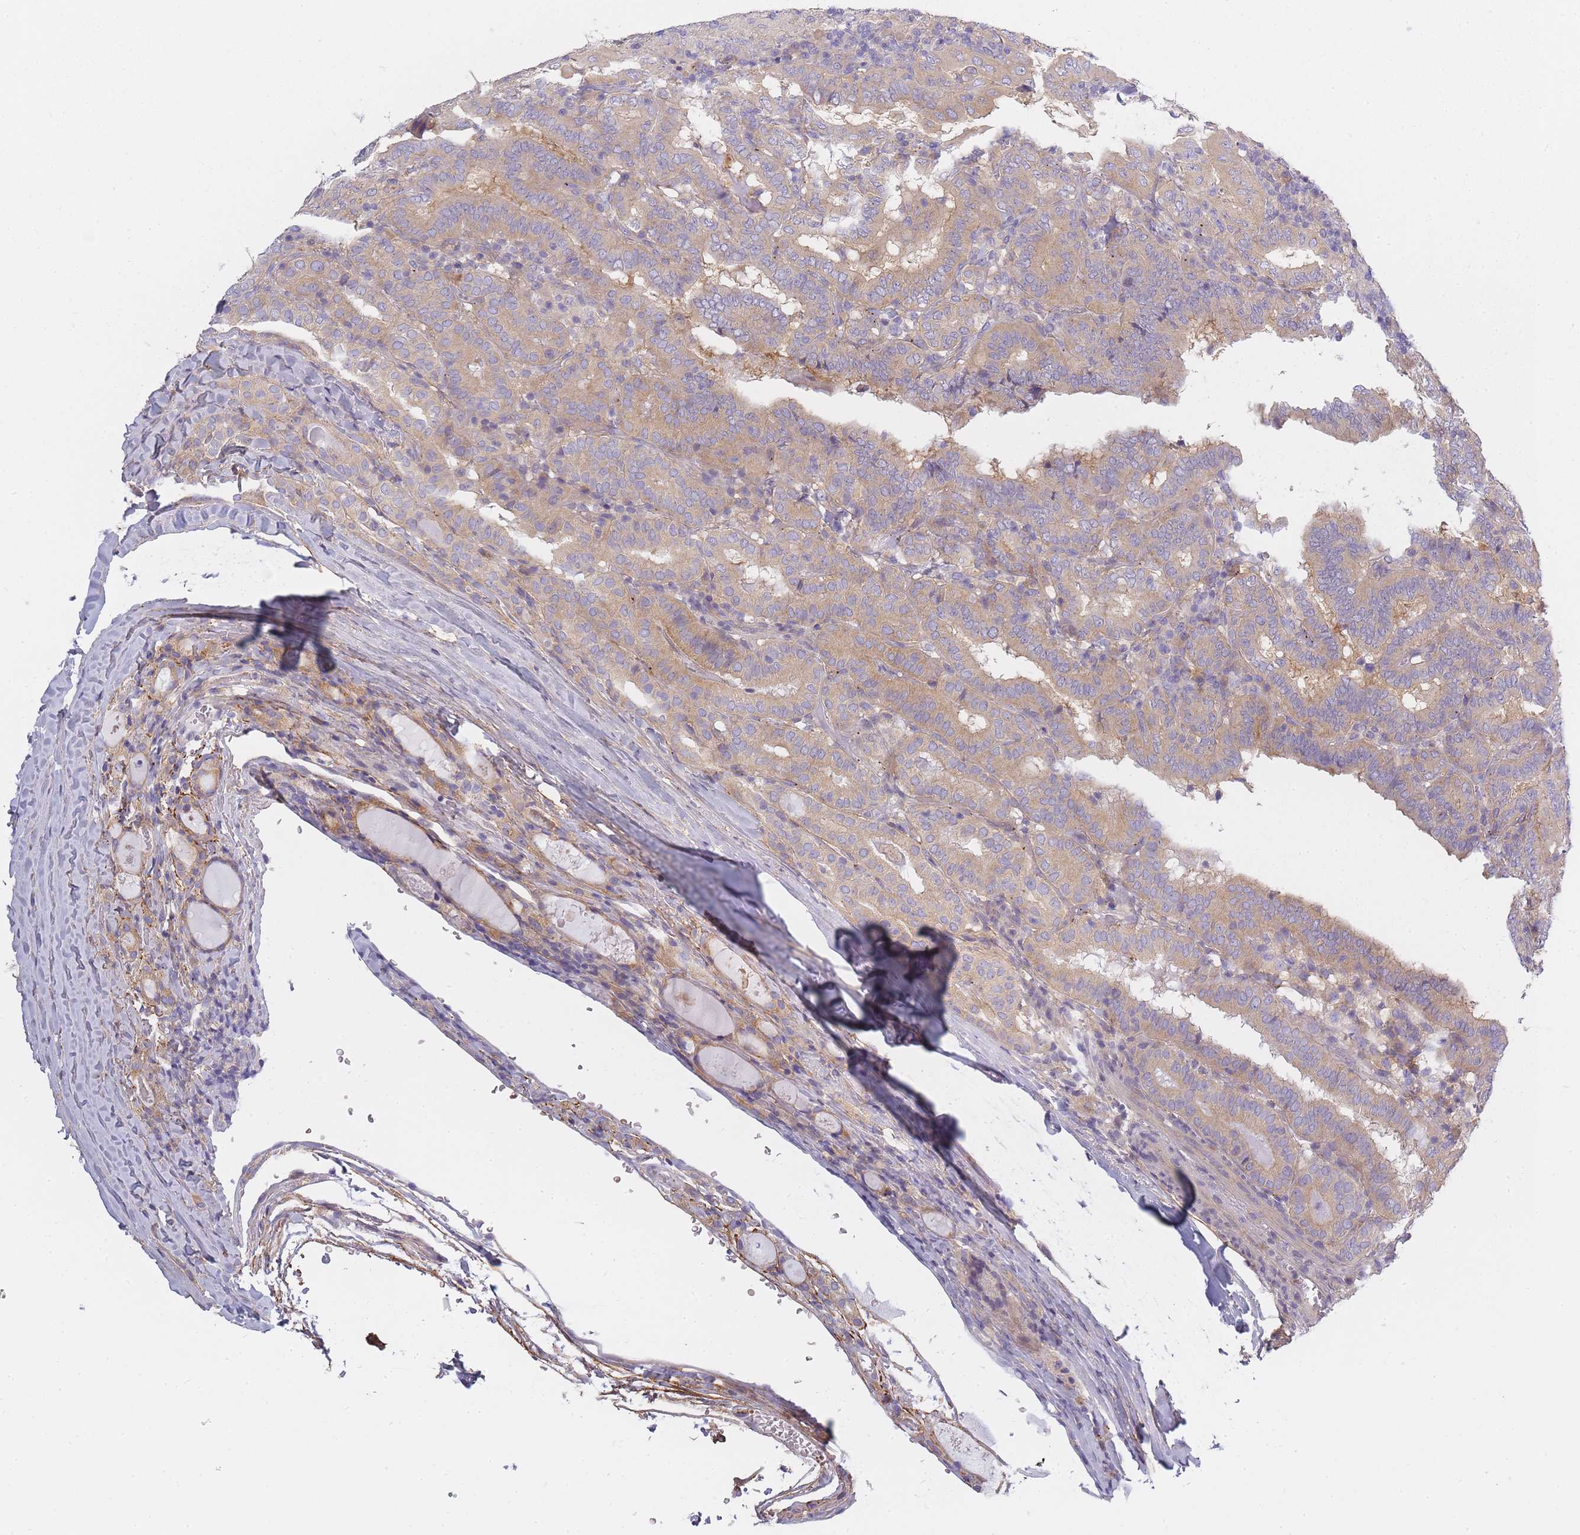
{"staining": {"intensity": "weak", "quantity": "25%-75%", "location": "cytoplasmic/membranous"}, "tissue": "thyroid cancer", "cell_type": "Tumor cells", "image_type": "cancer", "snomed": [{"axis": "morphology", "description": "Papillary adenocarcinoma, NOS"}, {"axis": "topography", "description": "Thyroid gland"}], "caption": "A photomicrograph showing weak cytoplasmic/membranous staining in about 25%-75% of tumor cells in thyroid cancer (papillary adenocarcinoma), as visualized by brown immunohistochemical staining.", "gene": "AP3M2", "patient": {"sex": "female", "age": 72}}